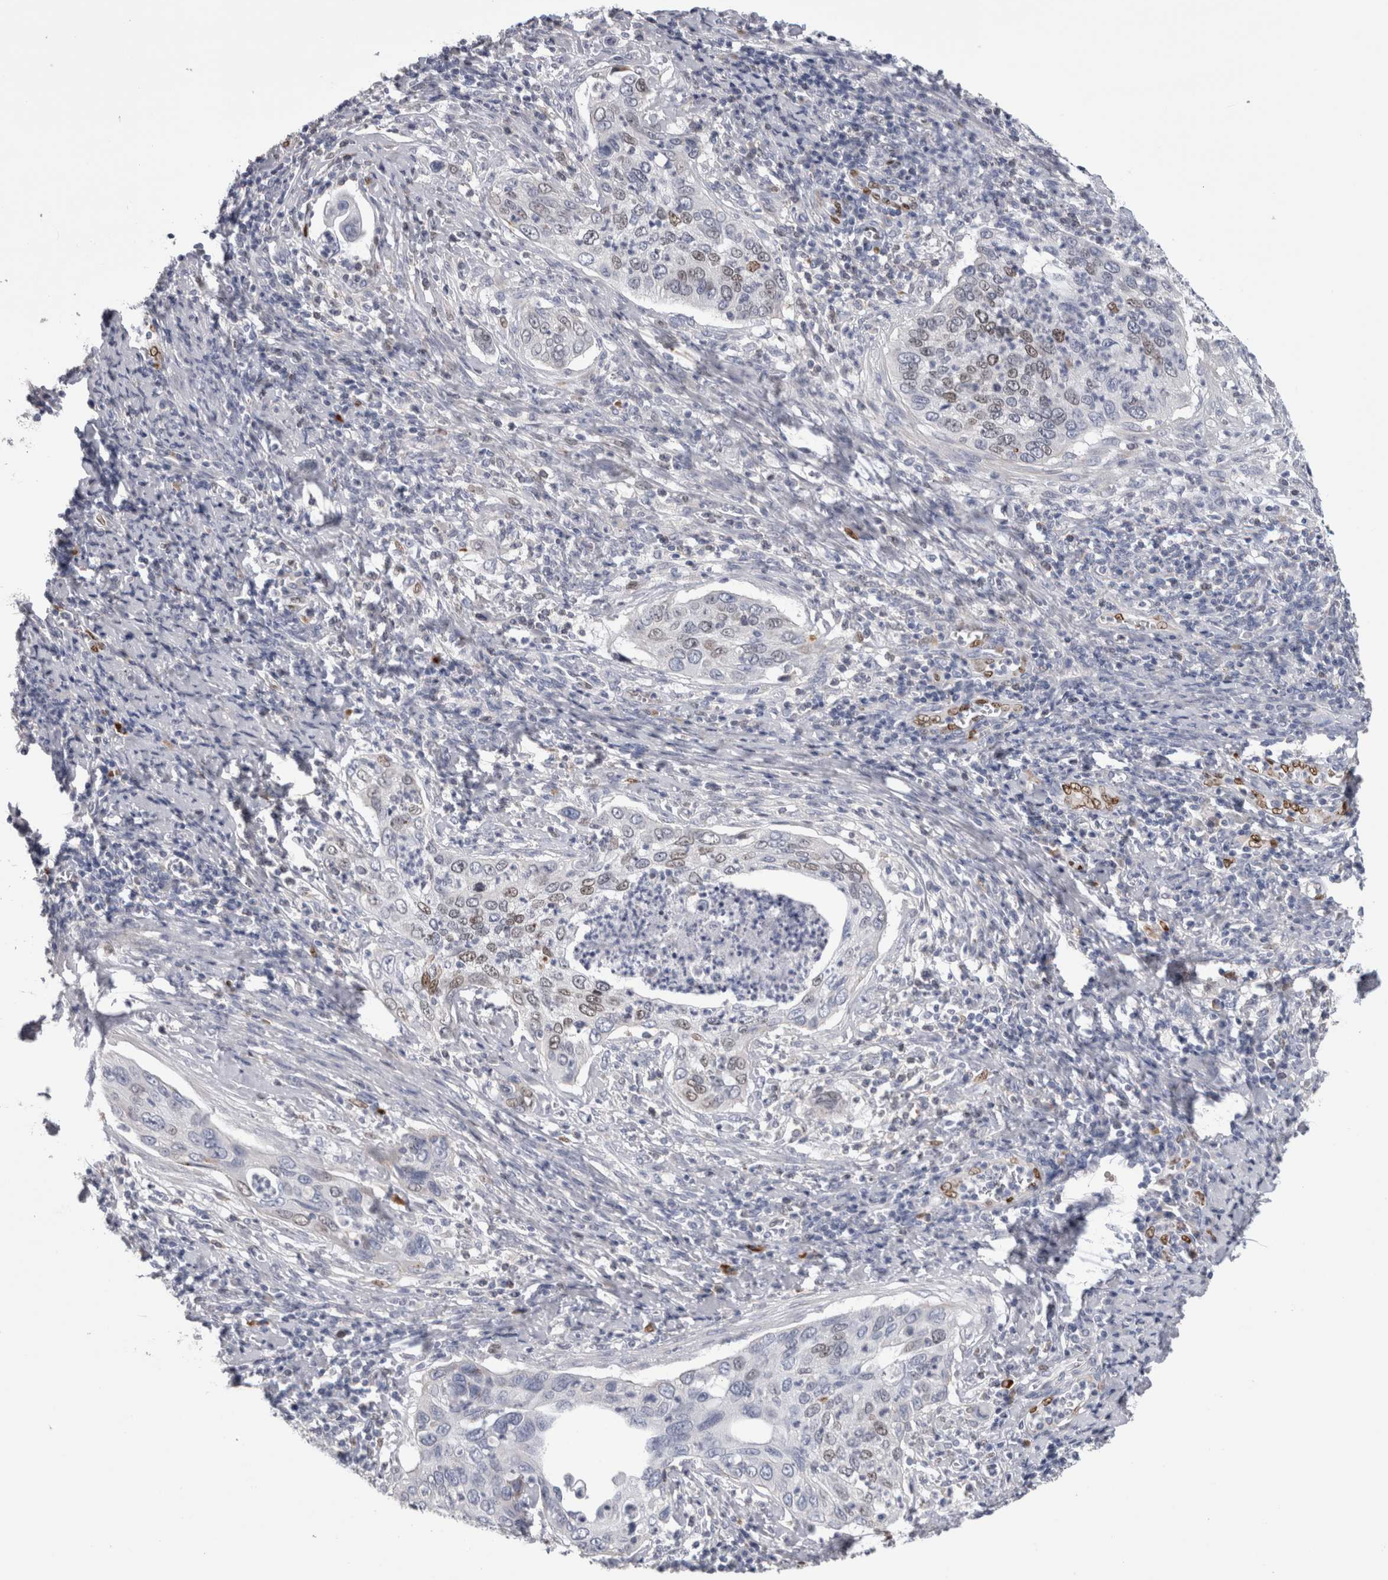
{"staining": {"intensity": "weak", "quantity": "<25%", "location": "nuclear"}, "tissue": "cervical cancer", "cell_type": "Tumor cells", "image_type": "cancer", "snomed": [{"axis": "morphology", "description": "Squamous cell carcinoma, NOS"}, {"axis": "topography", "description": "Cervix"}], "caption": "An image of human cervical squamous cell carcinoma is negative for staining in tumor cells.", "gene": "IL33", "patient": {"sex": "female", "age": 53}}